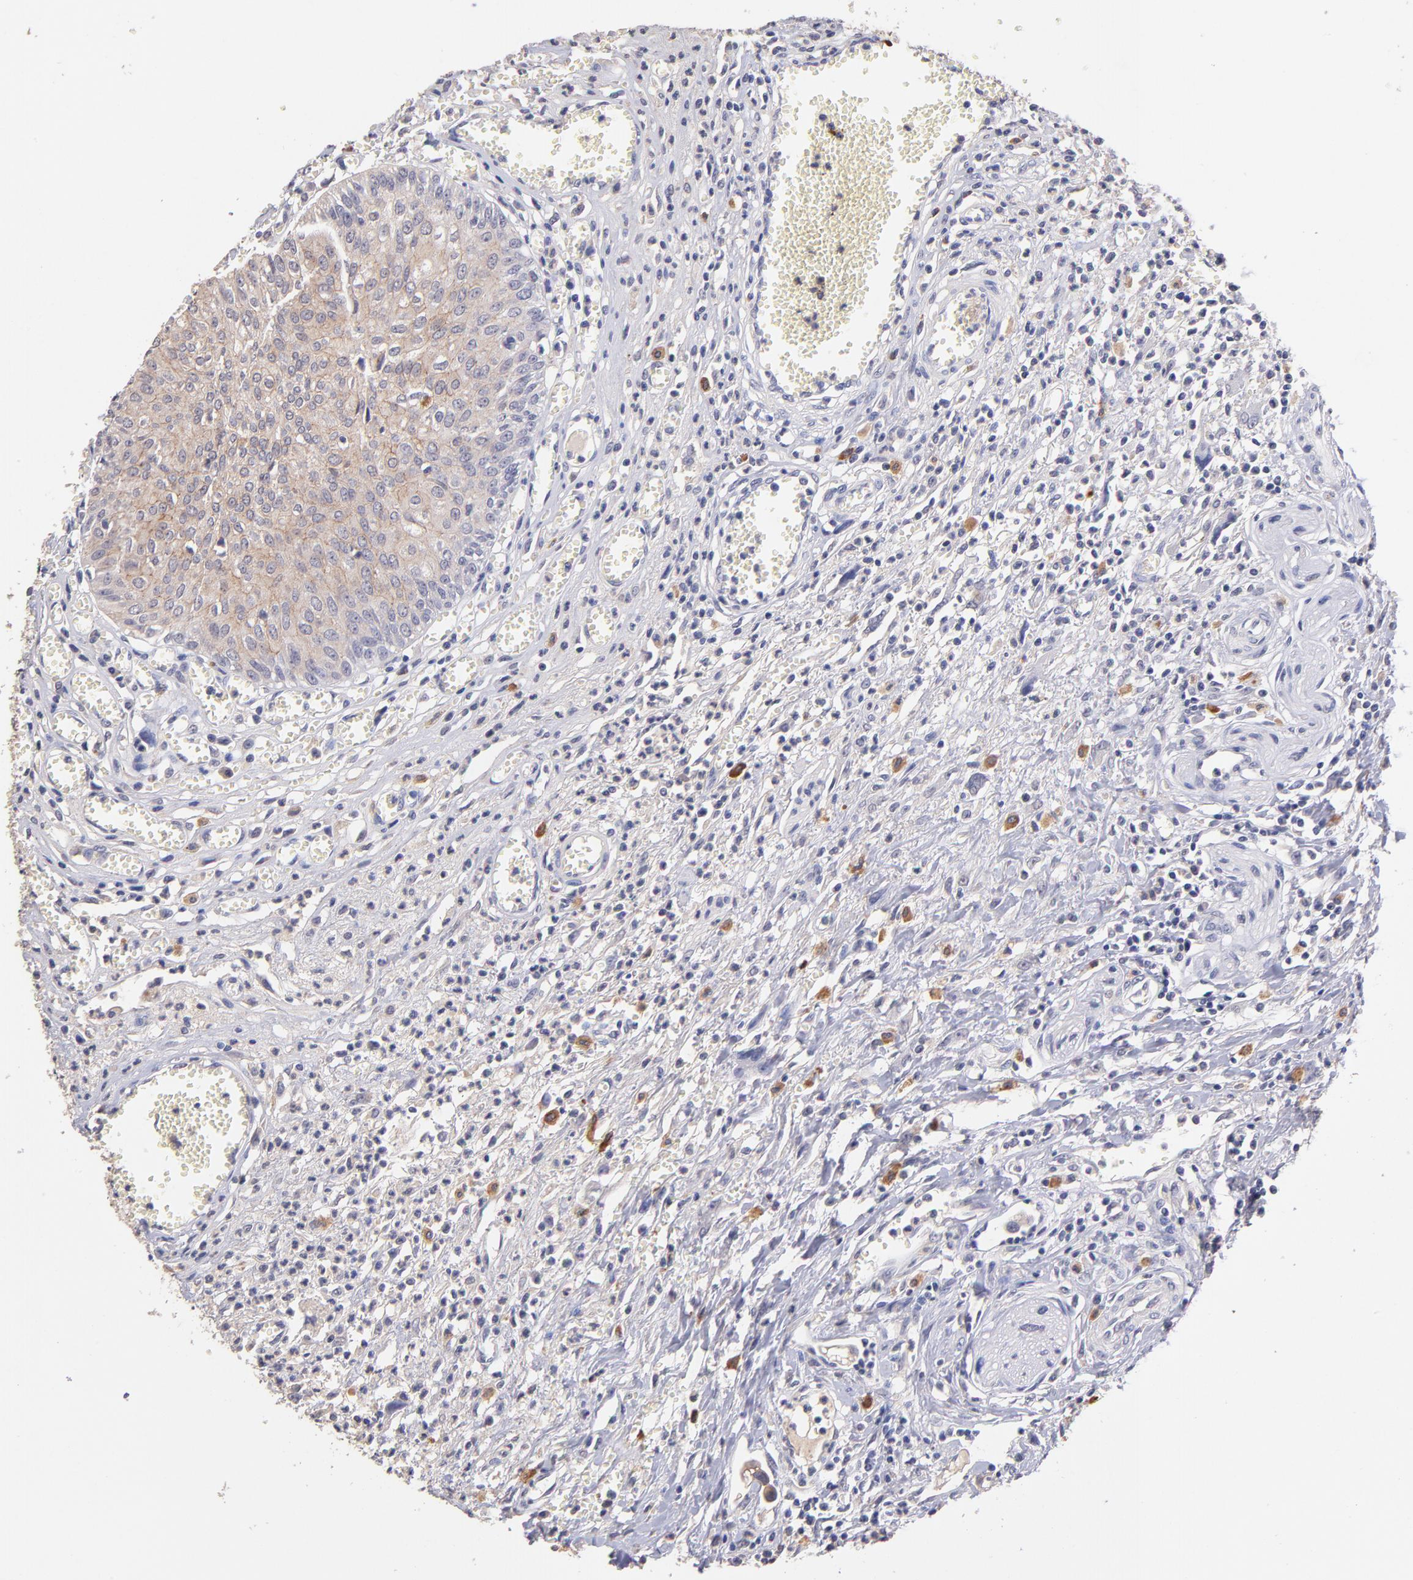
{"staining": {"intensity": "weak", "quantity": ">75%", "location": "cytoplasmic/membranous"}, "tissue": "urothelial cancer", "cell_type": "Tumor cells", "image_type": "cancer", "snomed": [{"axis": "morphology", "description": "Urothelial carcinoma, High grade"}, {"axis": "topography", "description": "Urinary bladder"}], "caption": "Approximately >75% of tumor cells in human urothelial cancer exhibit weak cytoplasmic/membranous protein expression as visualized by brown immunohistochemical staining.", "gene": "RNASEL", "patient": {"sex": "male", "age": 66}}